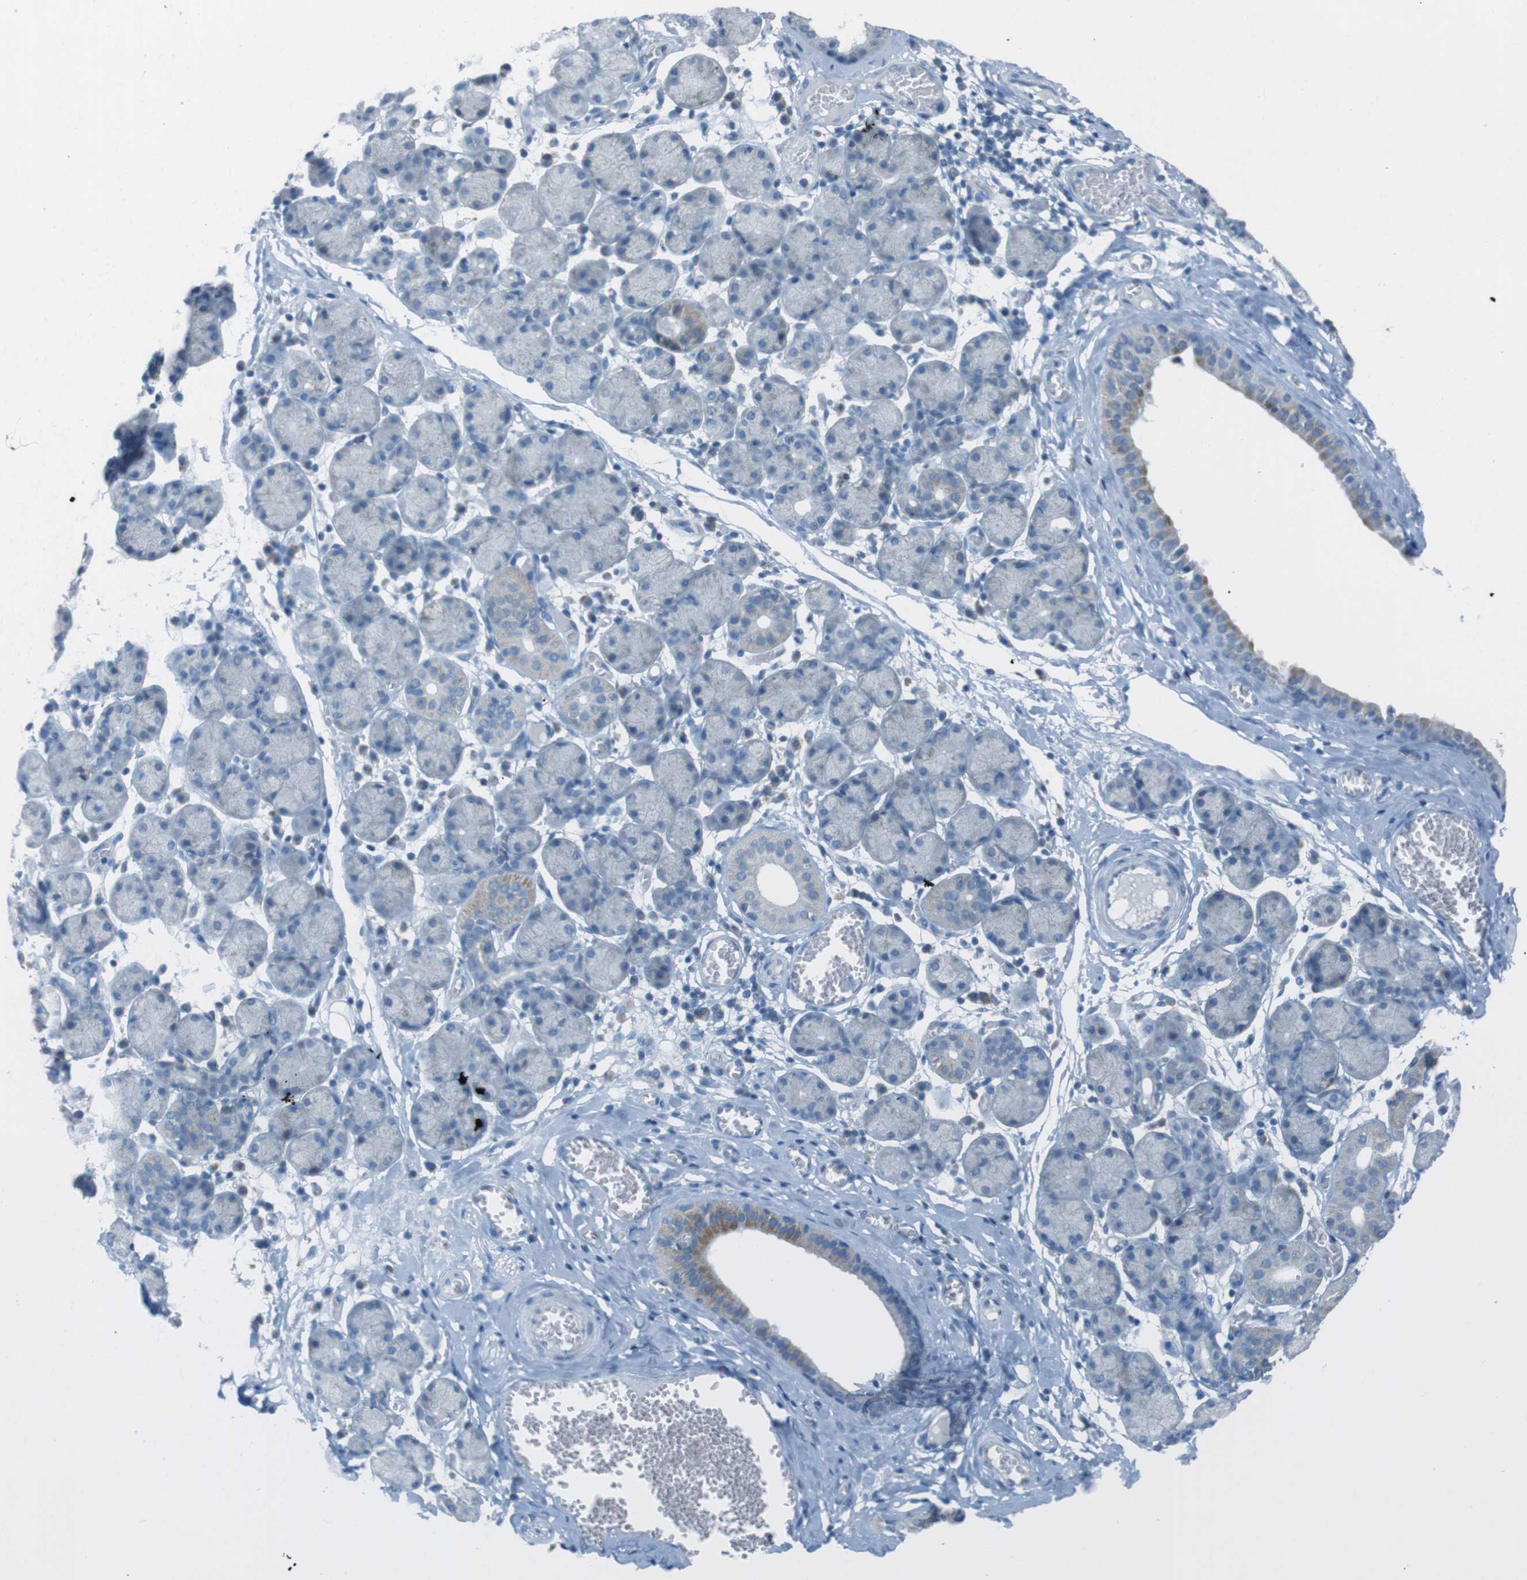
{"staining": {"intensity": "moderate", "quantity": "<25%", "location": "cytoplasmic/membranous"}, "tissue": "salivary gland", "cell_type": "Glandular cells", "image_type": "normal", "snomed": [{"axis": "morphology", "description": "Normal tissue, NOS"}, {"axis": "topography", "description": "Salivary gland"}], "caption": "Immunohistochemistry (IHC) image of normal salivary gland stained for a protein (brown), which exhibits low levels of moderate cytoplasmic/membranous positivity in about <25% of glandular cells.", "gene": "DNAJA3", "patient": {"sex": "female", "age": 24}}